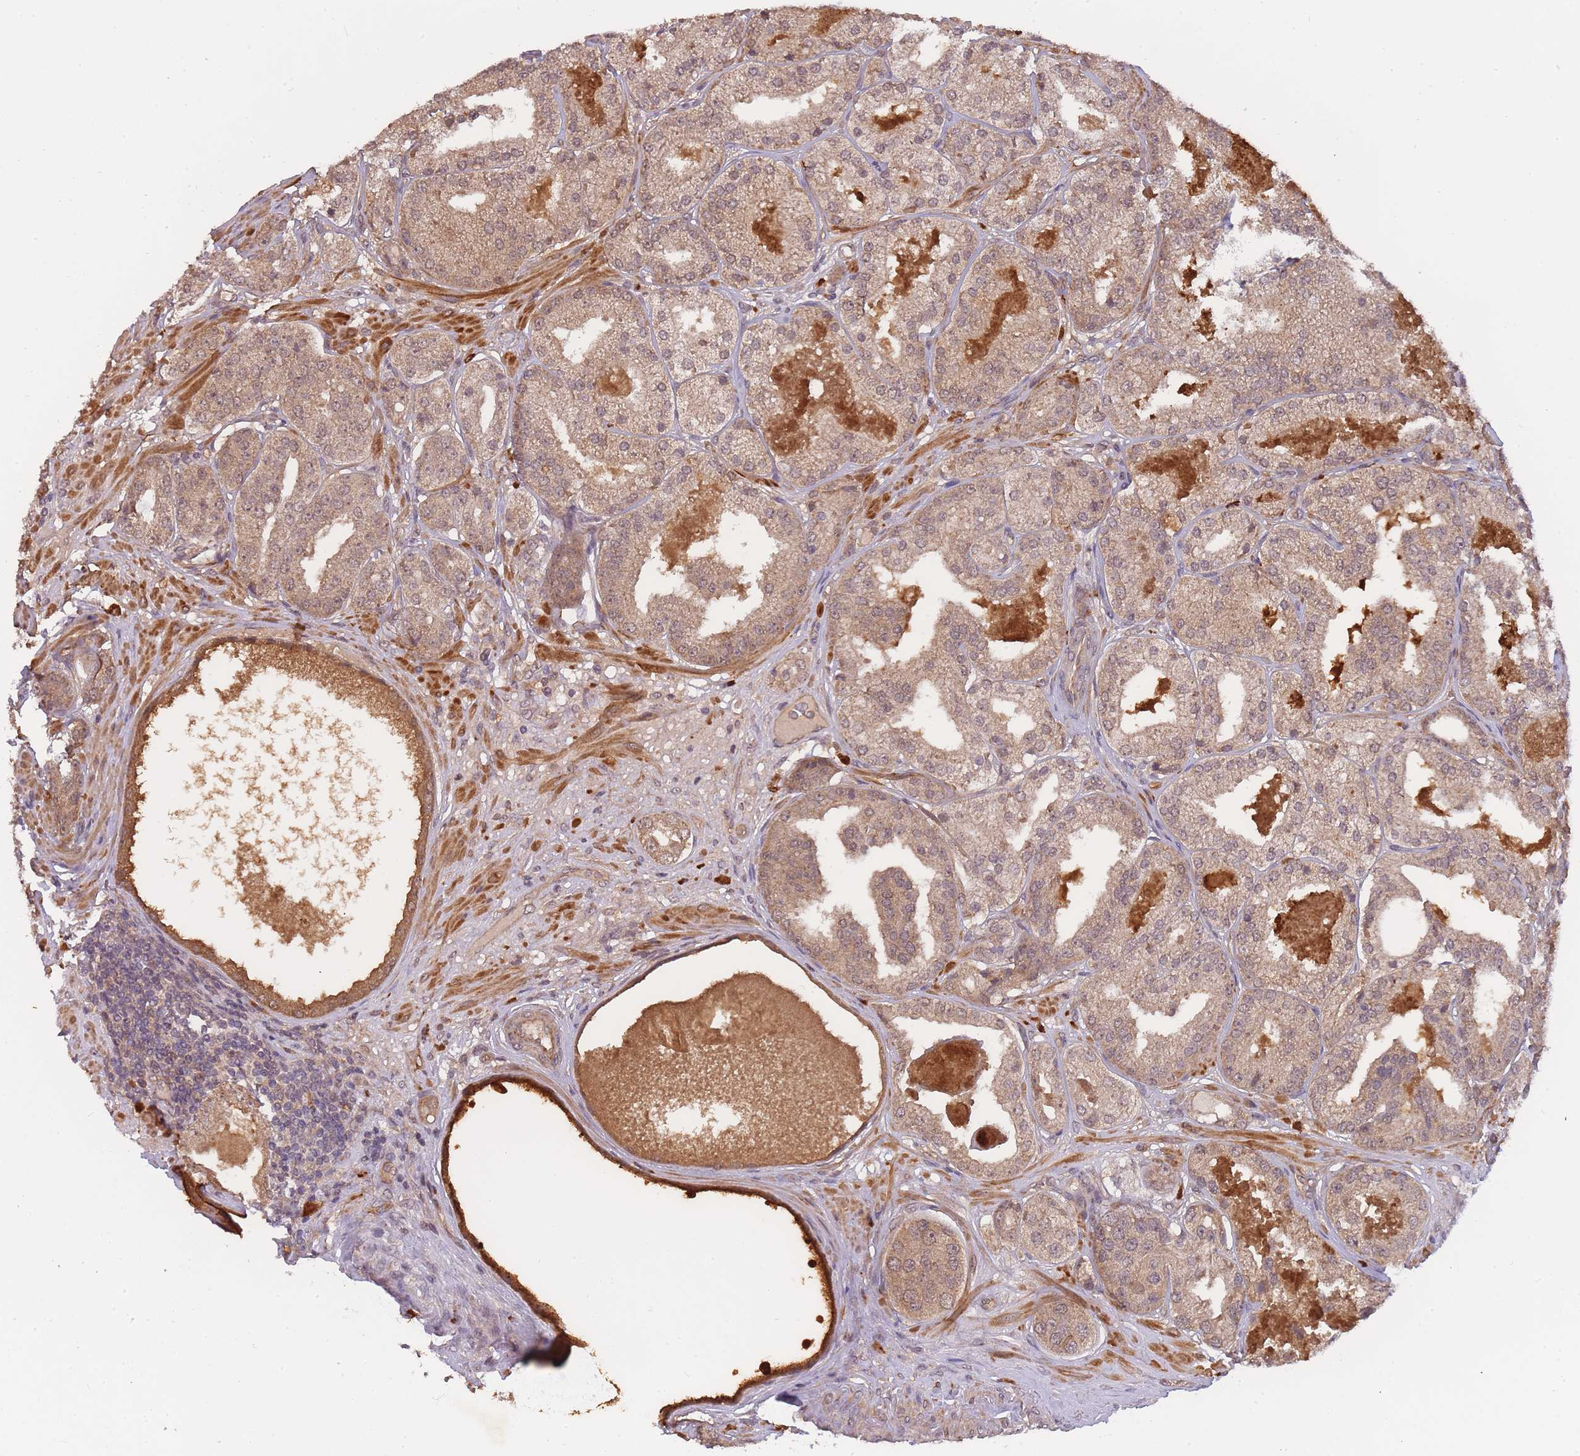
{"staining": {"intensity": "weak", "quantity": ">75%", "location": "cytoplasmic/membranous"}, "tissue": "prostate cancer", "cell_type": "Tumor cells", "image_type": "cancer", "snomed": [{"axis": "morphology", "description": "Adenocarcinoma, High grade"}, {"axis": "topography", "description": "Prostate"}], "caption": "Weak cytoplasmic/membranous protein expression is appreciated in about >75% of tumor cells in prostate adenocarcinoma (high-grade). (IHC, brightfield microscopy, high magnification).", "gene": "SMC6", "patient": {"sex": "male", "age": 63}}